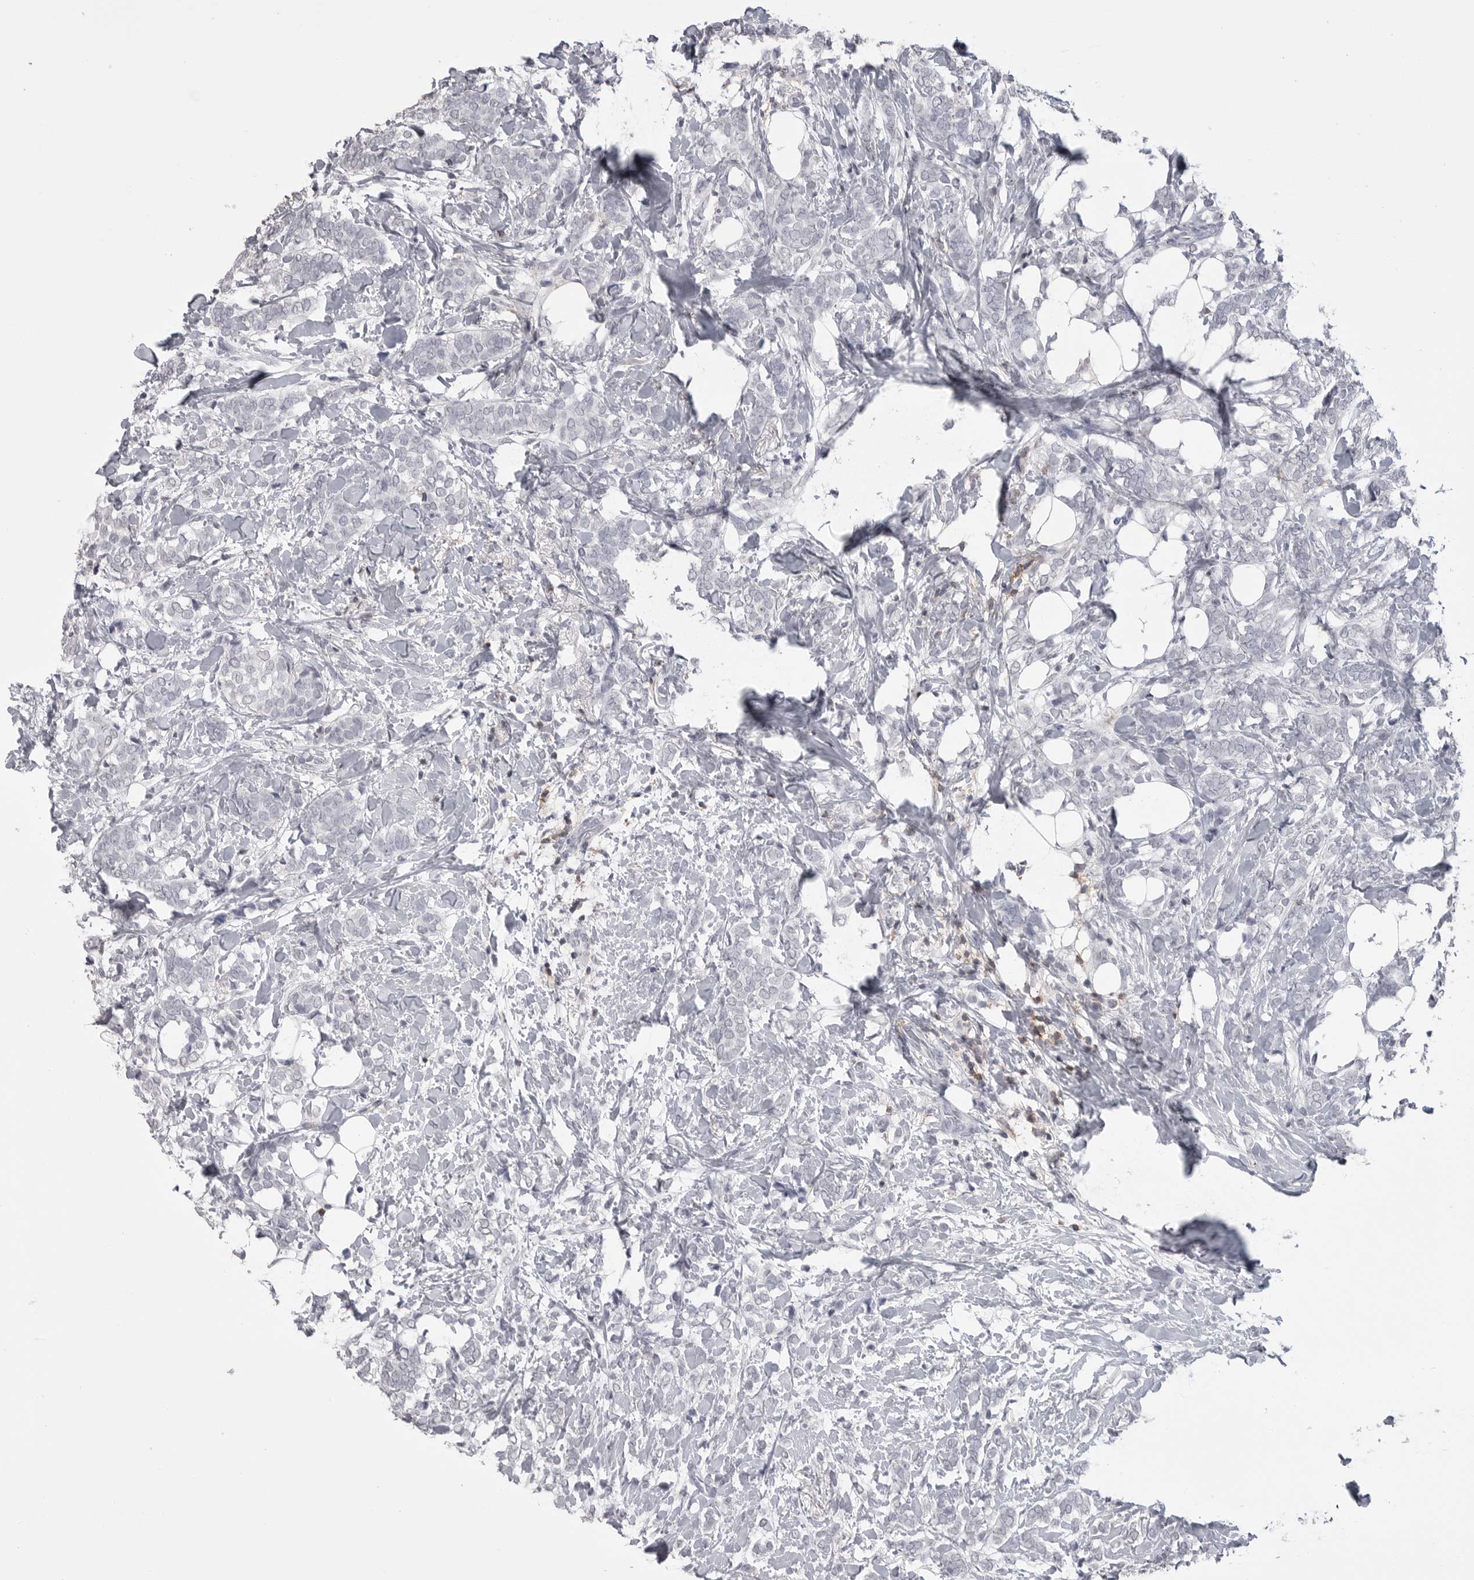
{"staining": {"intensity": "negative", "quantity": "none", "location": "none"}, "tissue": "breast cancer", "cell_type": "Tumor cells", "image_type": "cancer", "snomed": [{"axis": "morphology", "description": "Lobular carcinoma"}, {"axis": "topography", "description": "Breast"}], "caption": "Breast cancer (lobular carcinoma) was stained to show a protein in brown. There is no significant positivity in tumor cells.", "gene": "ITGAL", "patient": {"sex": "female", "age": 50}}